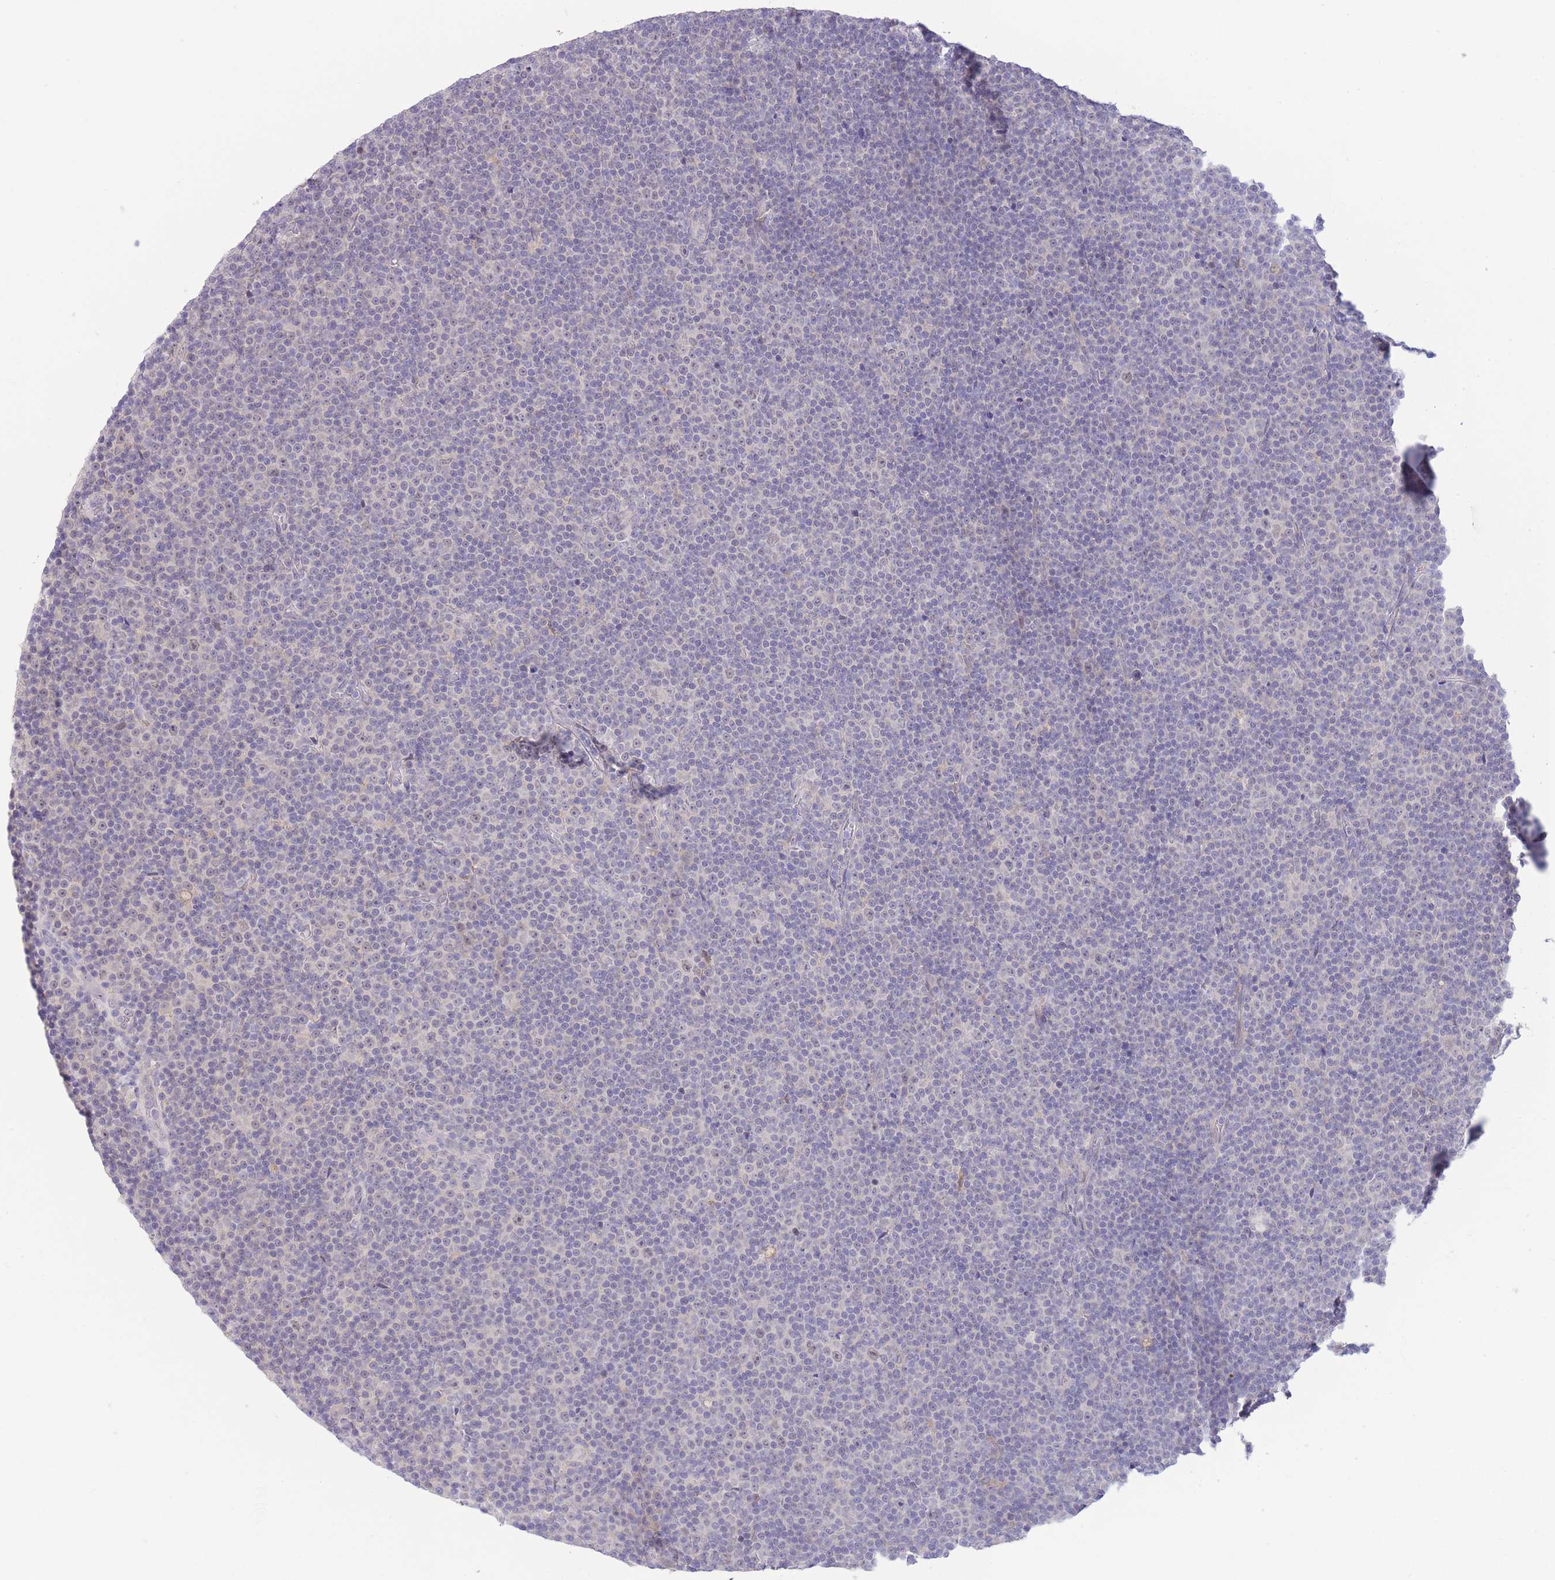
{"staining": {"intensity": "negative", "quantity": "none", "location": "none"}, "tissue": "lymphoma", "cell_type": "Tumor cells", "image_type": "cancer", "snomed": [{"axis": "morphology", "description": "Malignant lymphoma, non-Hodgkin's type, Low grade"}, {"axis": "topography", "description": "Lymph node"}], "caption": "The micrograph exhibits no significant expression in tumor cells of malignant lymphoma, non-Hodgkin's type (low-grade).", "gene": "FBXO46", "patient": {"sex": "female", "age": 67}}